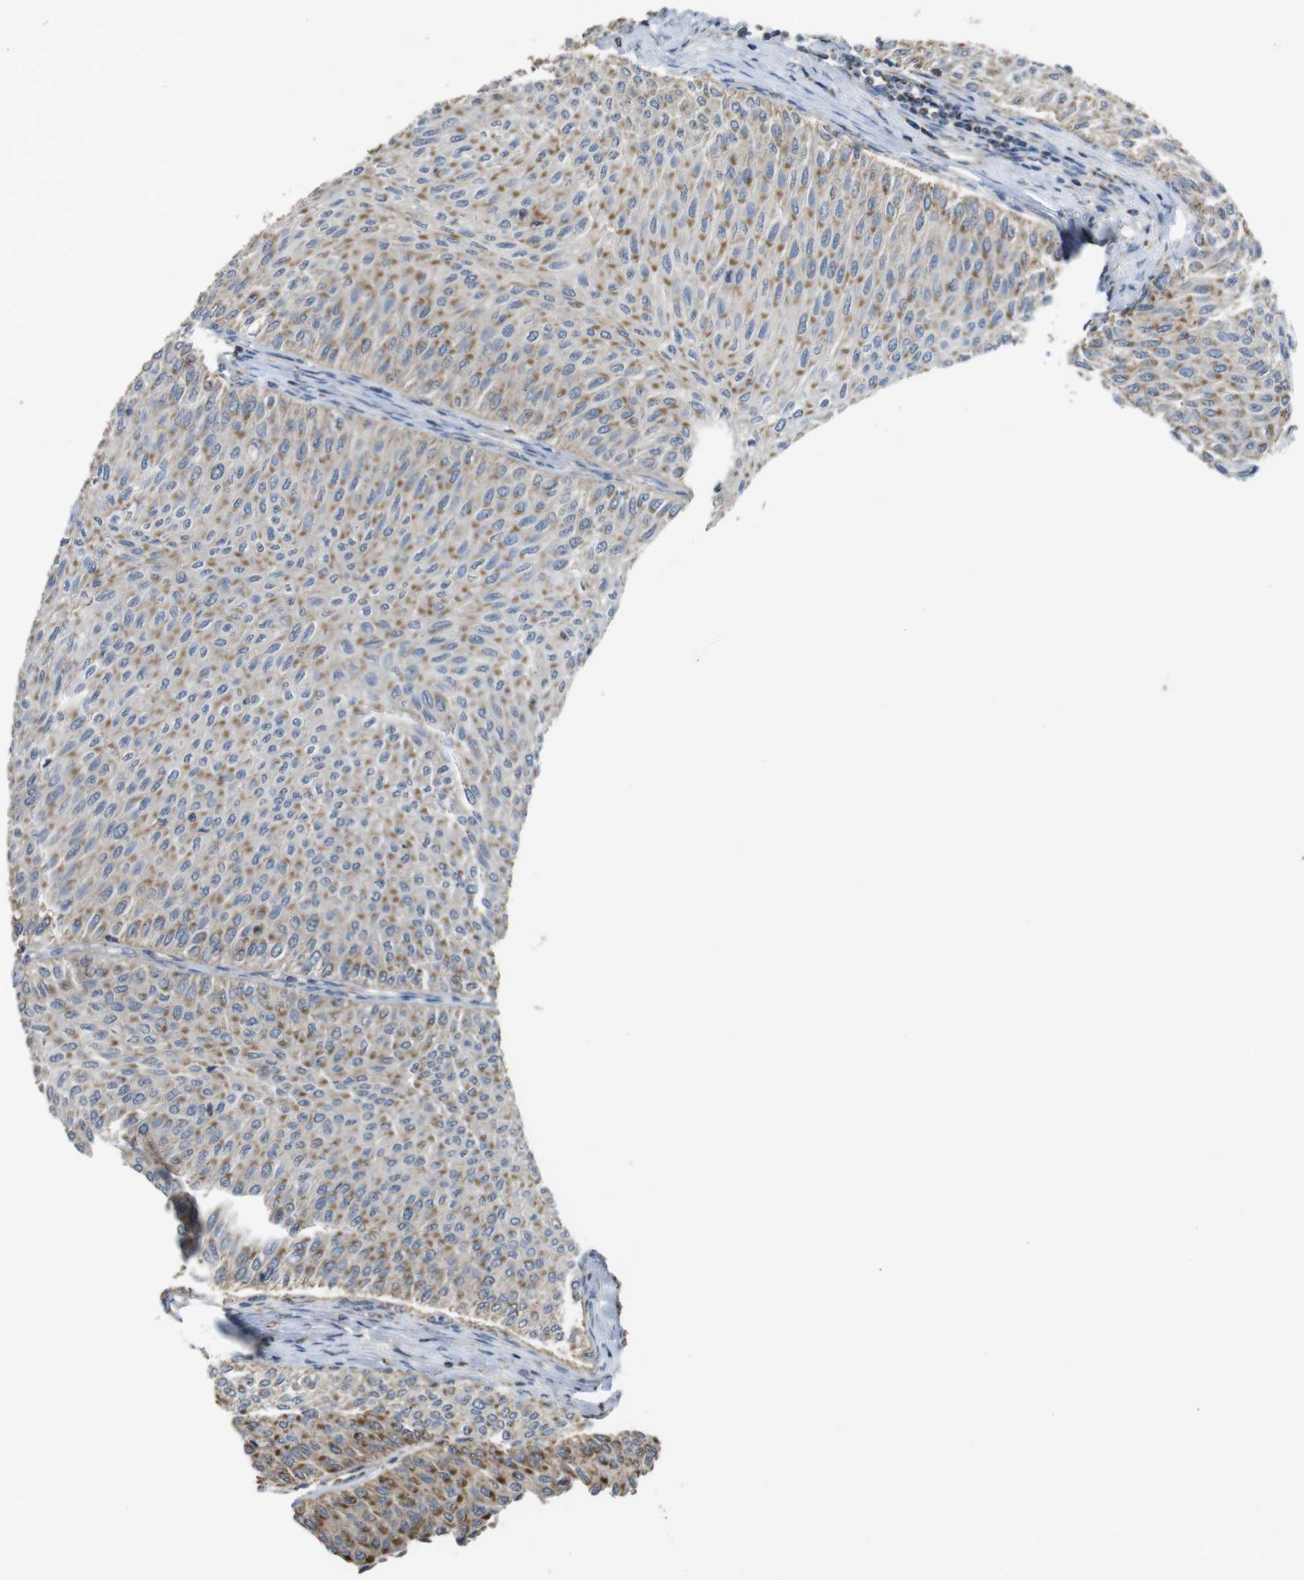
{"staining": {"intensity": "weak", "quantity": ">75%", "location": "cytoplasmic/membranous"}, "tissue": "urothelial cancer", "cell_type": "Tumor cells", "image_type": "cancer", "snomed": [{"axis": "morphology", "description": "Urothelial carcinoma, Low grade"}, {"axis": "topography", "description": "Urinary bladder"}], "caption": "Immunohistochemical staining of human urothelial cancer demonstrates weak cytoplasmic/membranous protein expression in about >75% of tumor cells. (DAB IHC, brown staining for protein, blue staining for nuclei).", "gene": "CALHM2", "patient": {"sex": "male", "age": 78}}